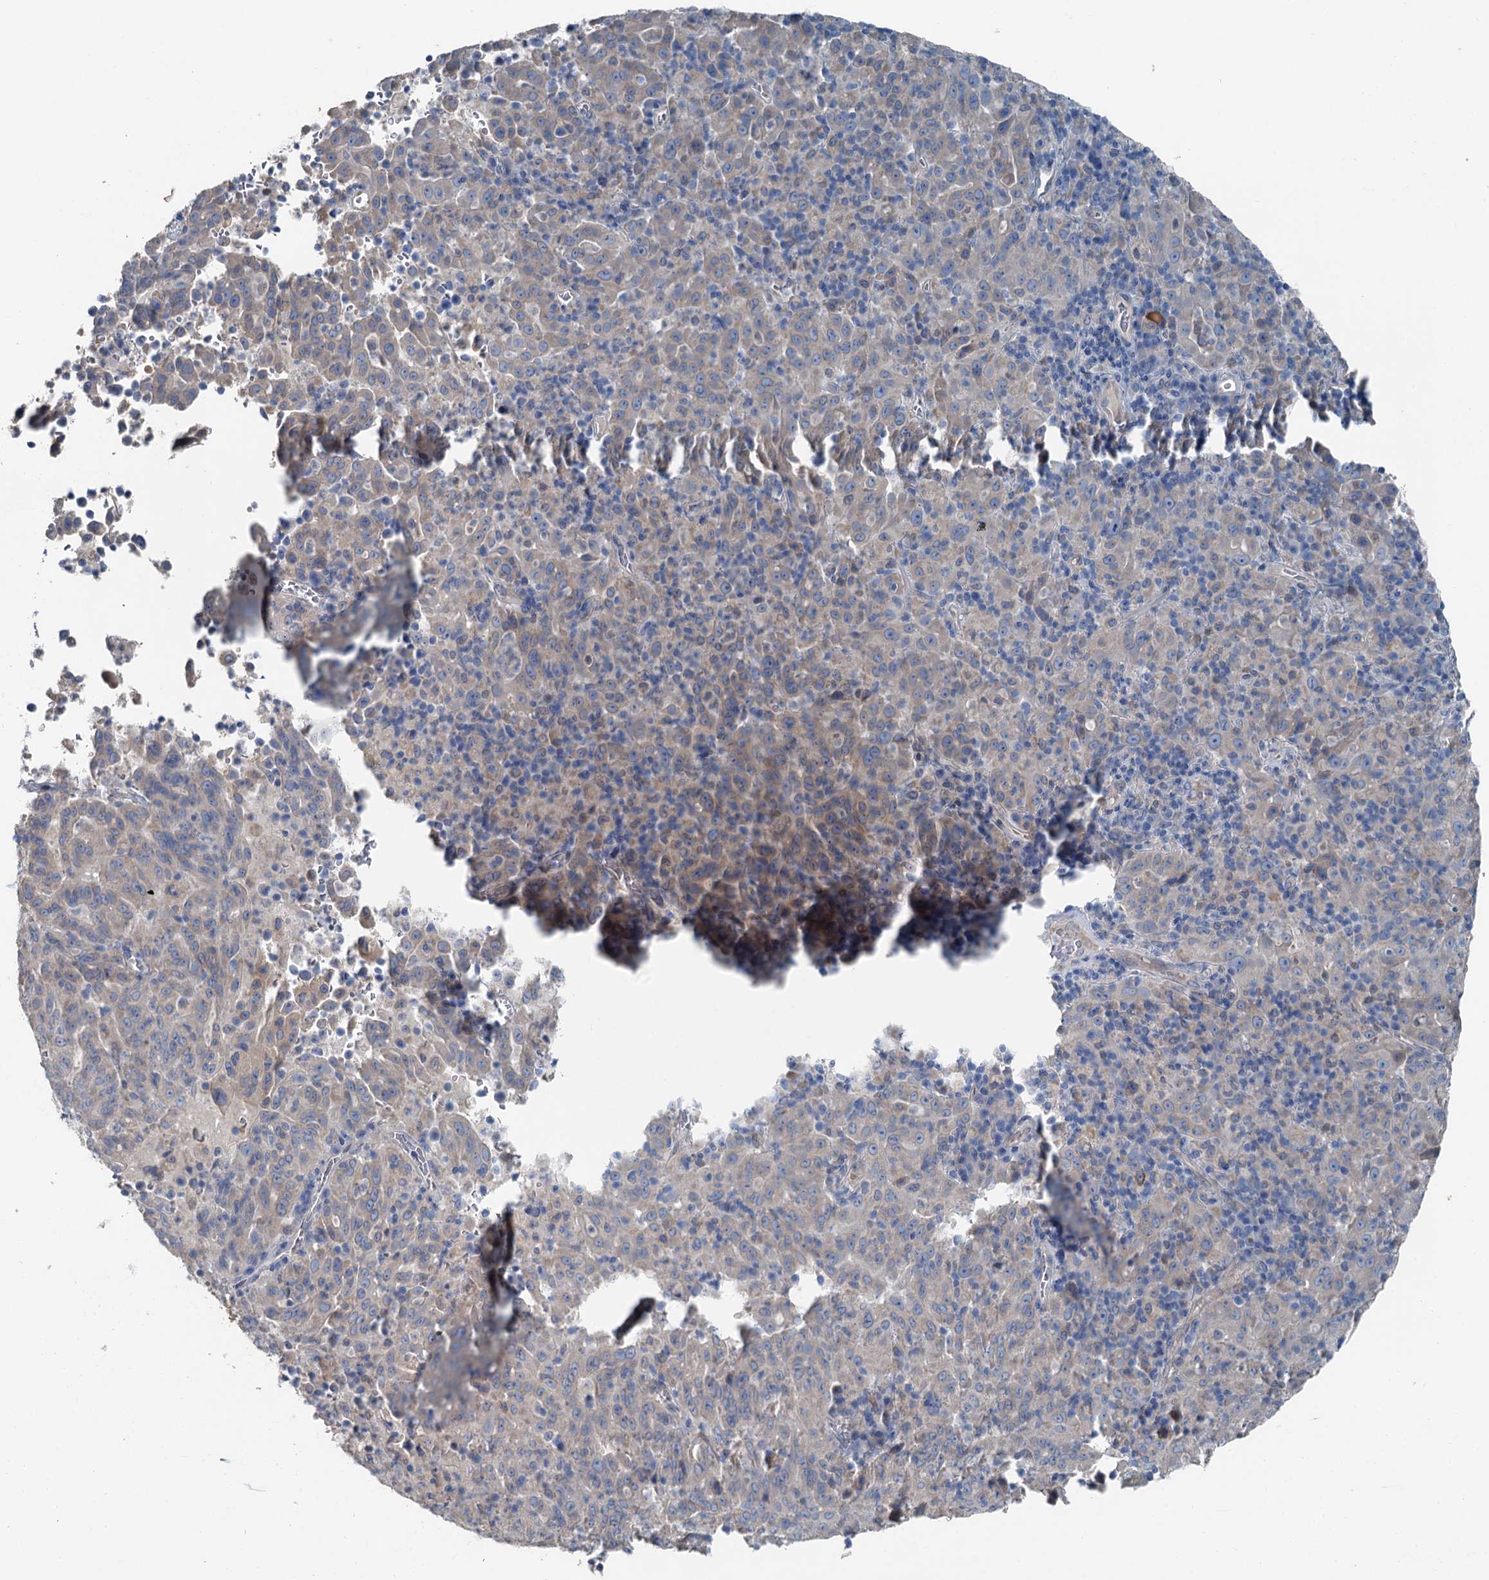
{"staining": {"intensity": "negative", "quantity": "none", "location": "none"}, "tissue": "pancreatic cancer", "cell_type": "Tumor cells", "image_type": "cancer", "snomed": [{"axis": "morphology", "description": "Adenocarcinoma, NOS"}, {"axis": "topography", "description": "Pancreas"}], "caption": "Immunohistochemical staining of human pancreatic adenocarcinoma demonstrates no significant positivity in tumor cells. (DAB (3,3'-diaminobenzidine) immunohistochemistry (IHC) with hematoxylin counter stain).", "gene": "C6orf120", "patient": {"sex": "male", "age": 63}}